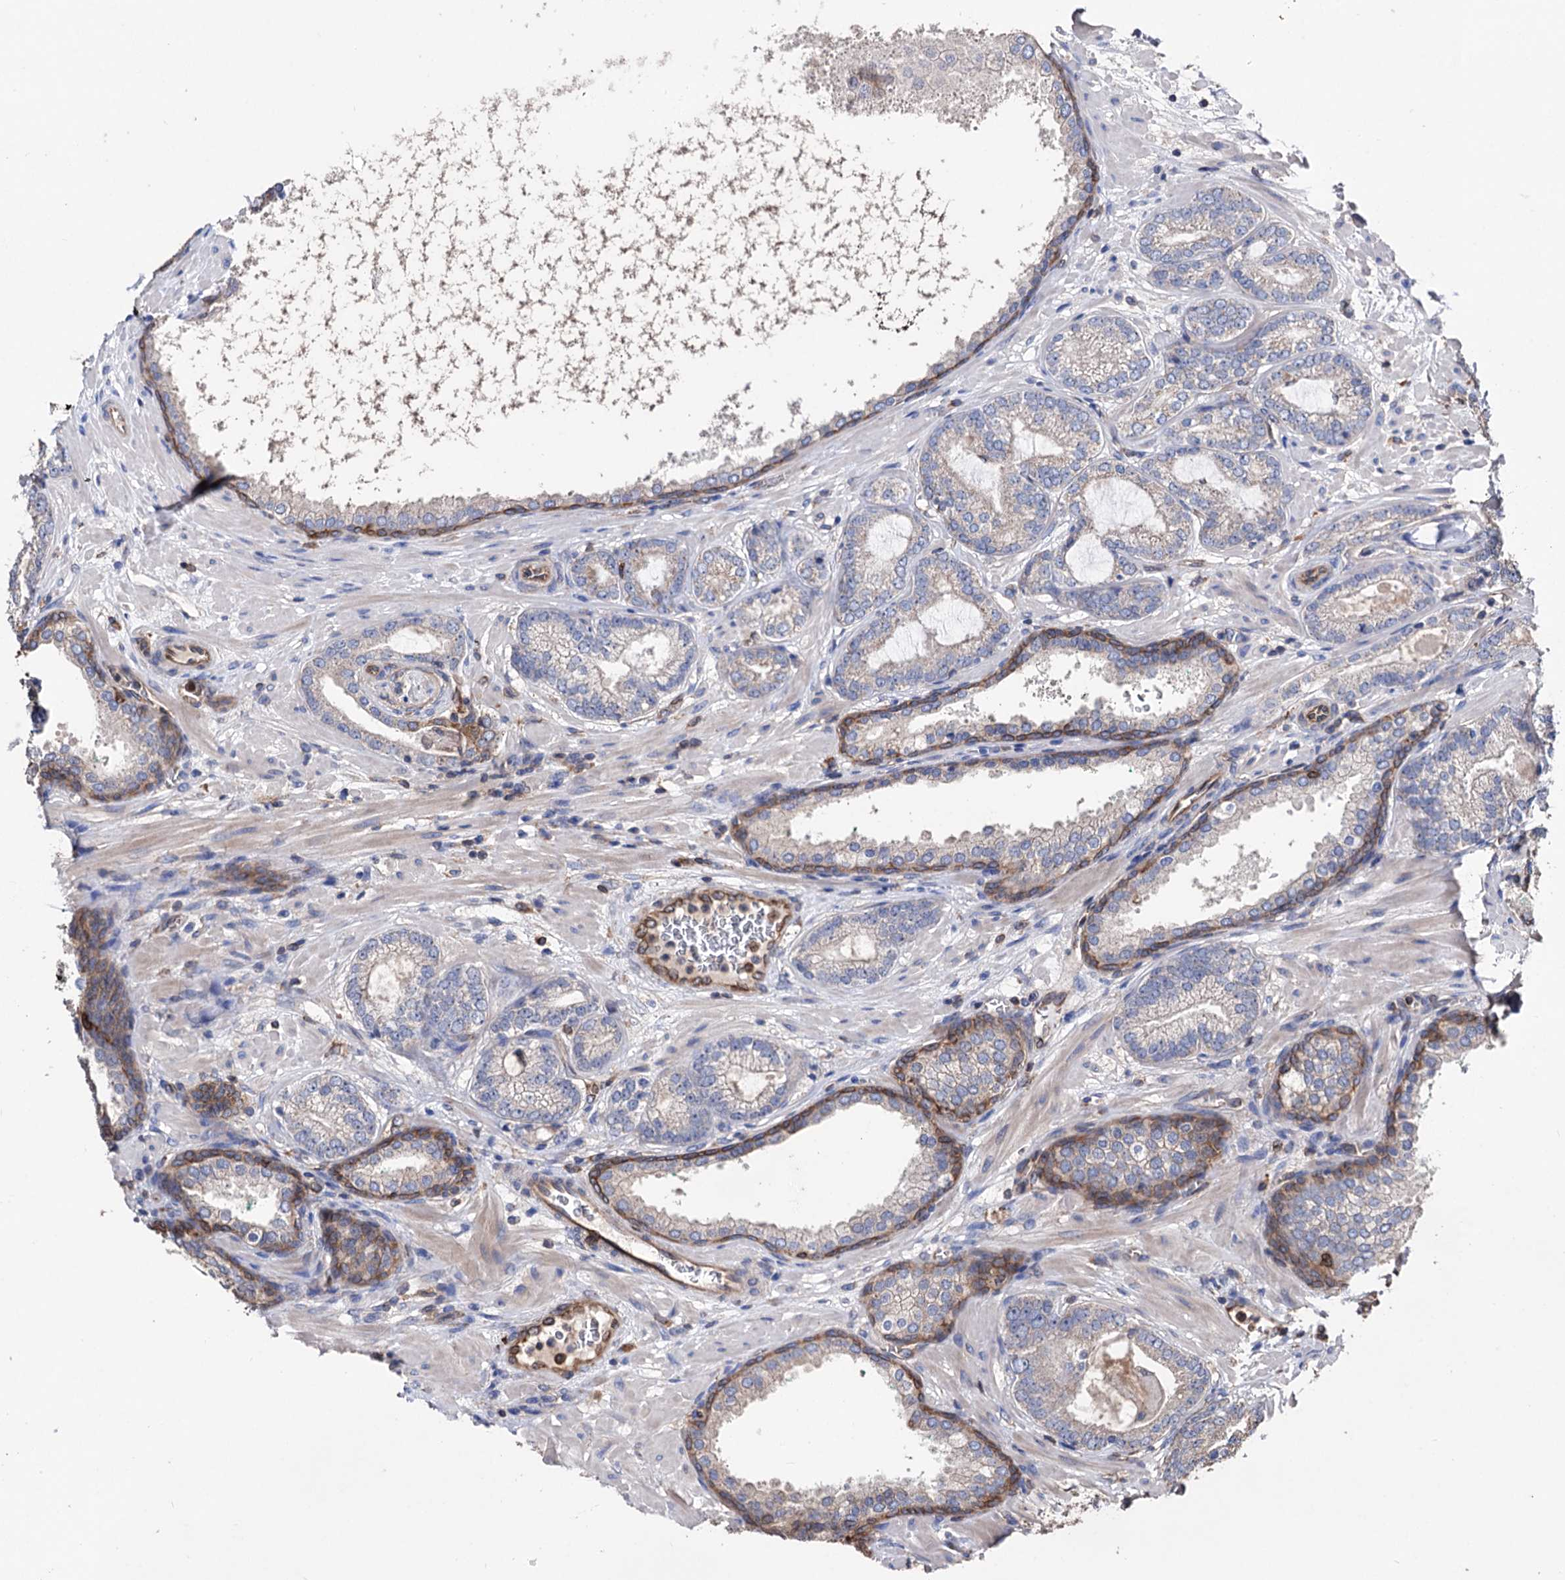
{"staining": {"intensity": "moderate", "quantity": "<25%", "location": "cytoplasmic/membranous"}, "tissue": "prostate cancer", "cell_type": "Tumor cells", "image_type": "cancer", "snomed": [{"axis": "morphology", "description": "Adenocarcinoma, High grade"}, {"axis": "topography", "description": "Prostate"}], "caption": "Prostate cancer (adenocarcinoma (high-grade)) stained with a brown dye displays moderate cytoplasmic/membranous positive expression in approximately <25% of tumor cells.", "gene": "STING1", "patient": {"sex": "male", "age": 60}}